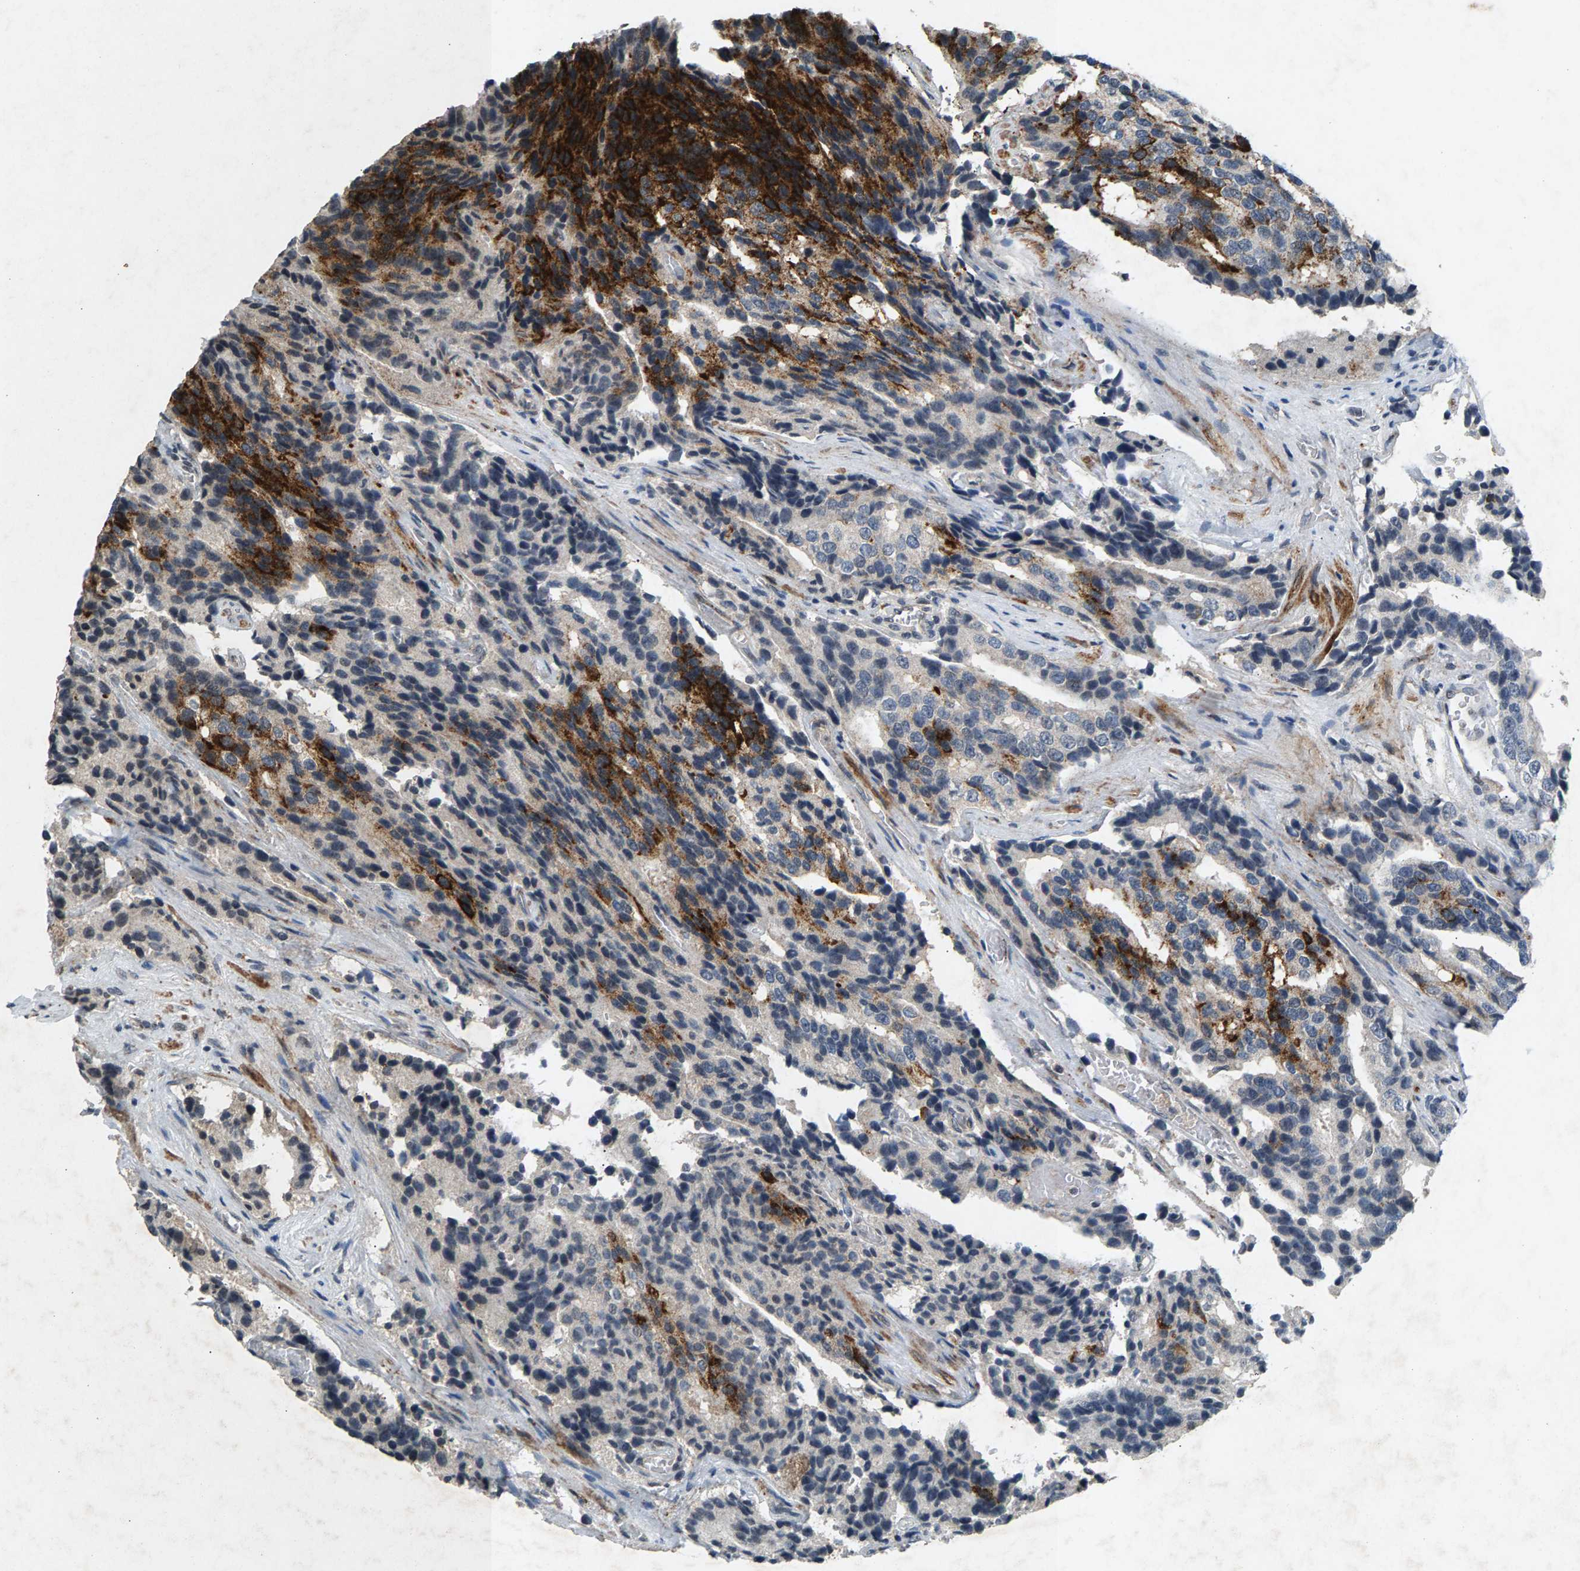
{"staining": {"intensity": "strong", "quantity": "25%-75%", "location": "cytoplasmic/membranous"}, "tissue": "prostate cancer", "cell_type": "Tumor cells", "image_type": "cancer", "snomed": [{"axis": "morphology", "description": "Adenocarcinoma, High grade"}, {"axis": "topography", "description": "Prostate"}], "caption": "High-grade adenocarcinoma (prostate) was stained to show a protein in brown. There is high levels of strong cytoplasmic/membranous staining in approximately 25%-75% of tumor cells.", "gene": "ZPR1", "patient": {"sex": "male", "age": 58}}